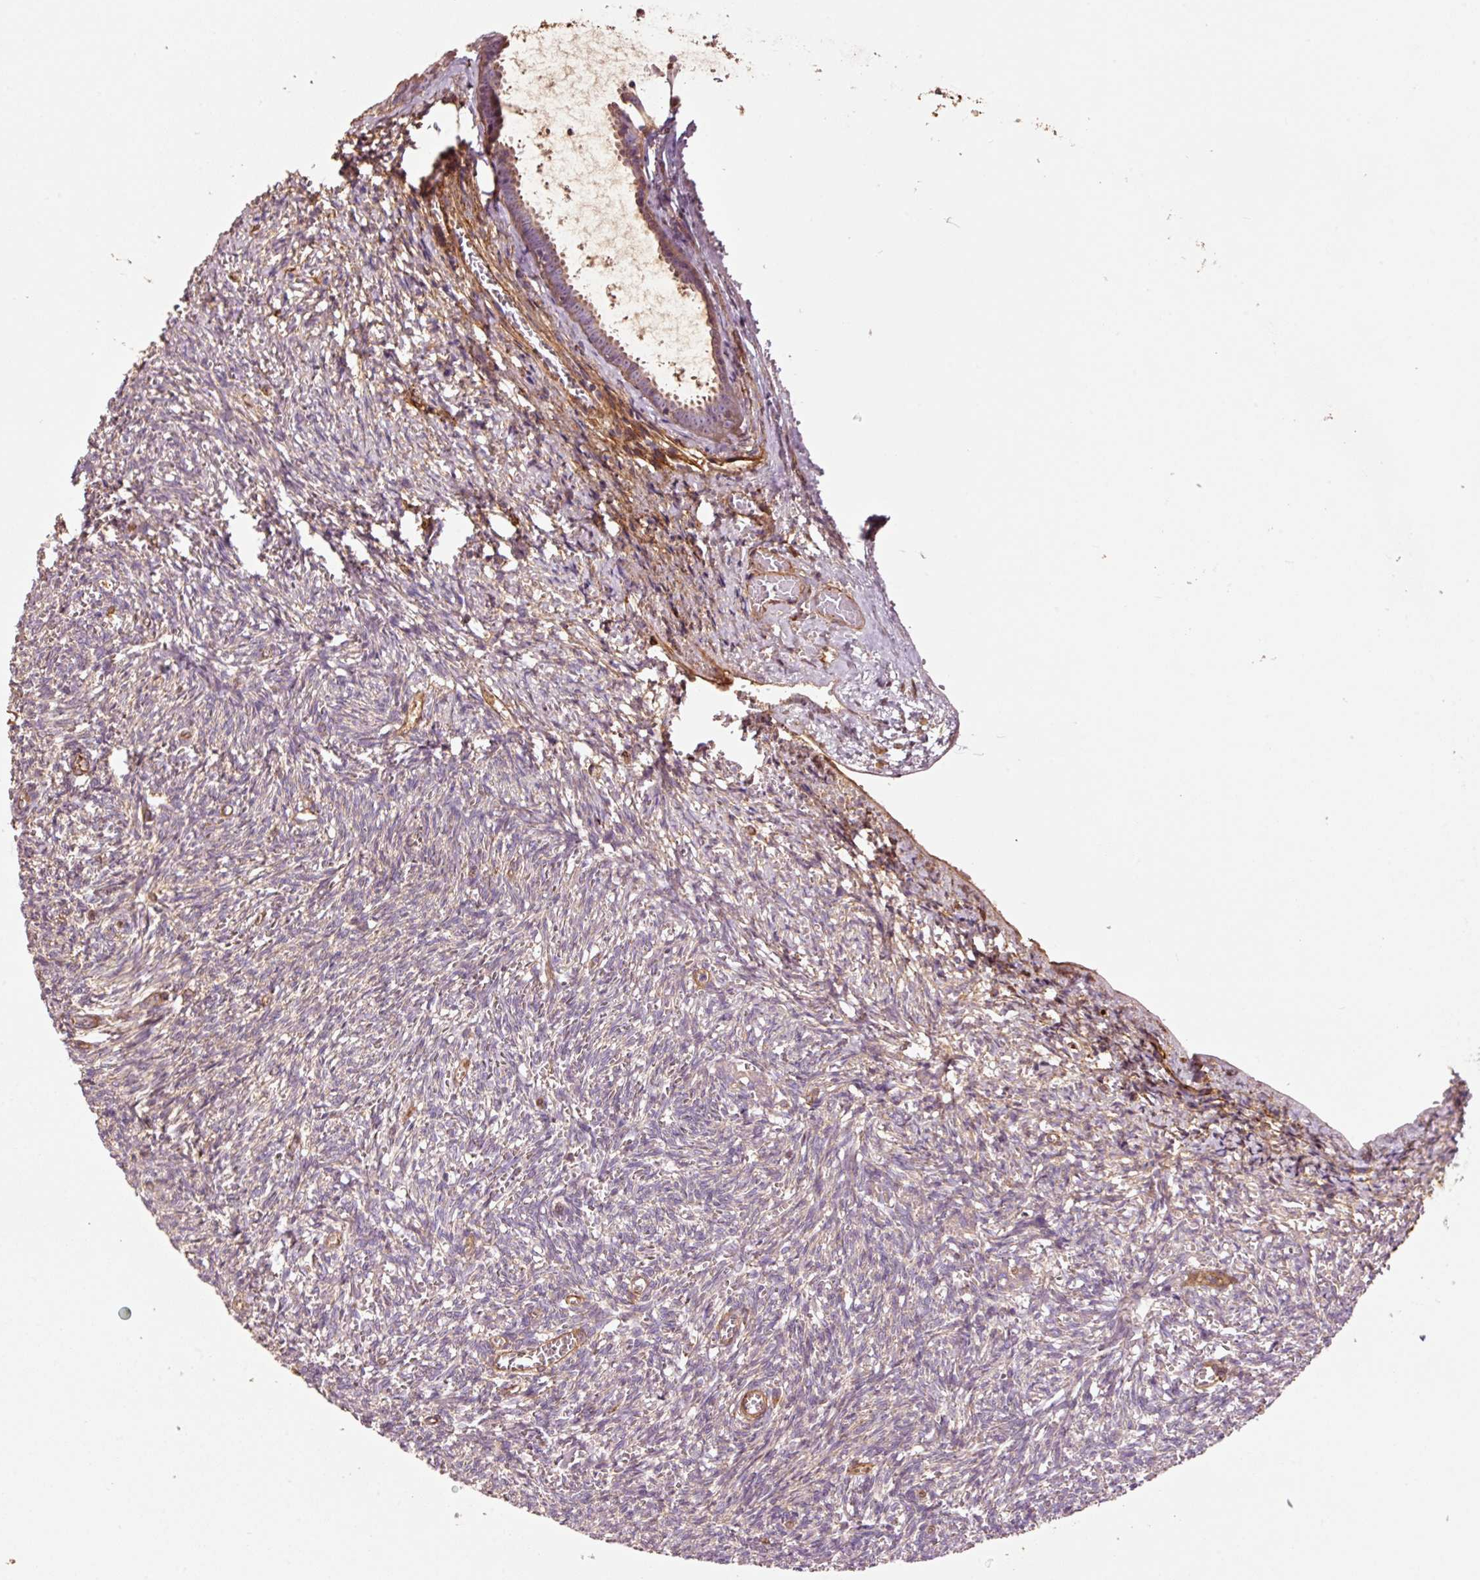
{"staining": {"intensity": "moderate", "quantity": "25%-75%", "location": "cytoplasmic/membranous"}, "tissue": "ovary", "cell_type": "Ovarian stroma cells", "image_type": "normal", "snomed": [{"axis": "morphology", "description": "Normal tissue, NOS"}, {"axis": "topography", "description": "Ovary"}], "caption": "Immunohistochemical staining of benign human ovary exhibits medium levels of moderate cytoplasmic/membranous expression in approximately 25%-75% of ovarian stroma cells. (brown staining indicates protein expression, while blue staining denotes nuclei).", "gene": "NID2", "patient": {"sex": "female", "age": 67}}